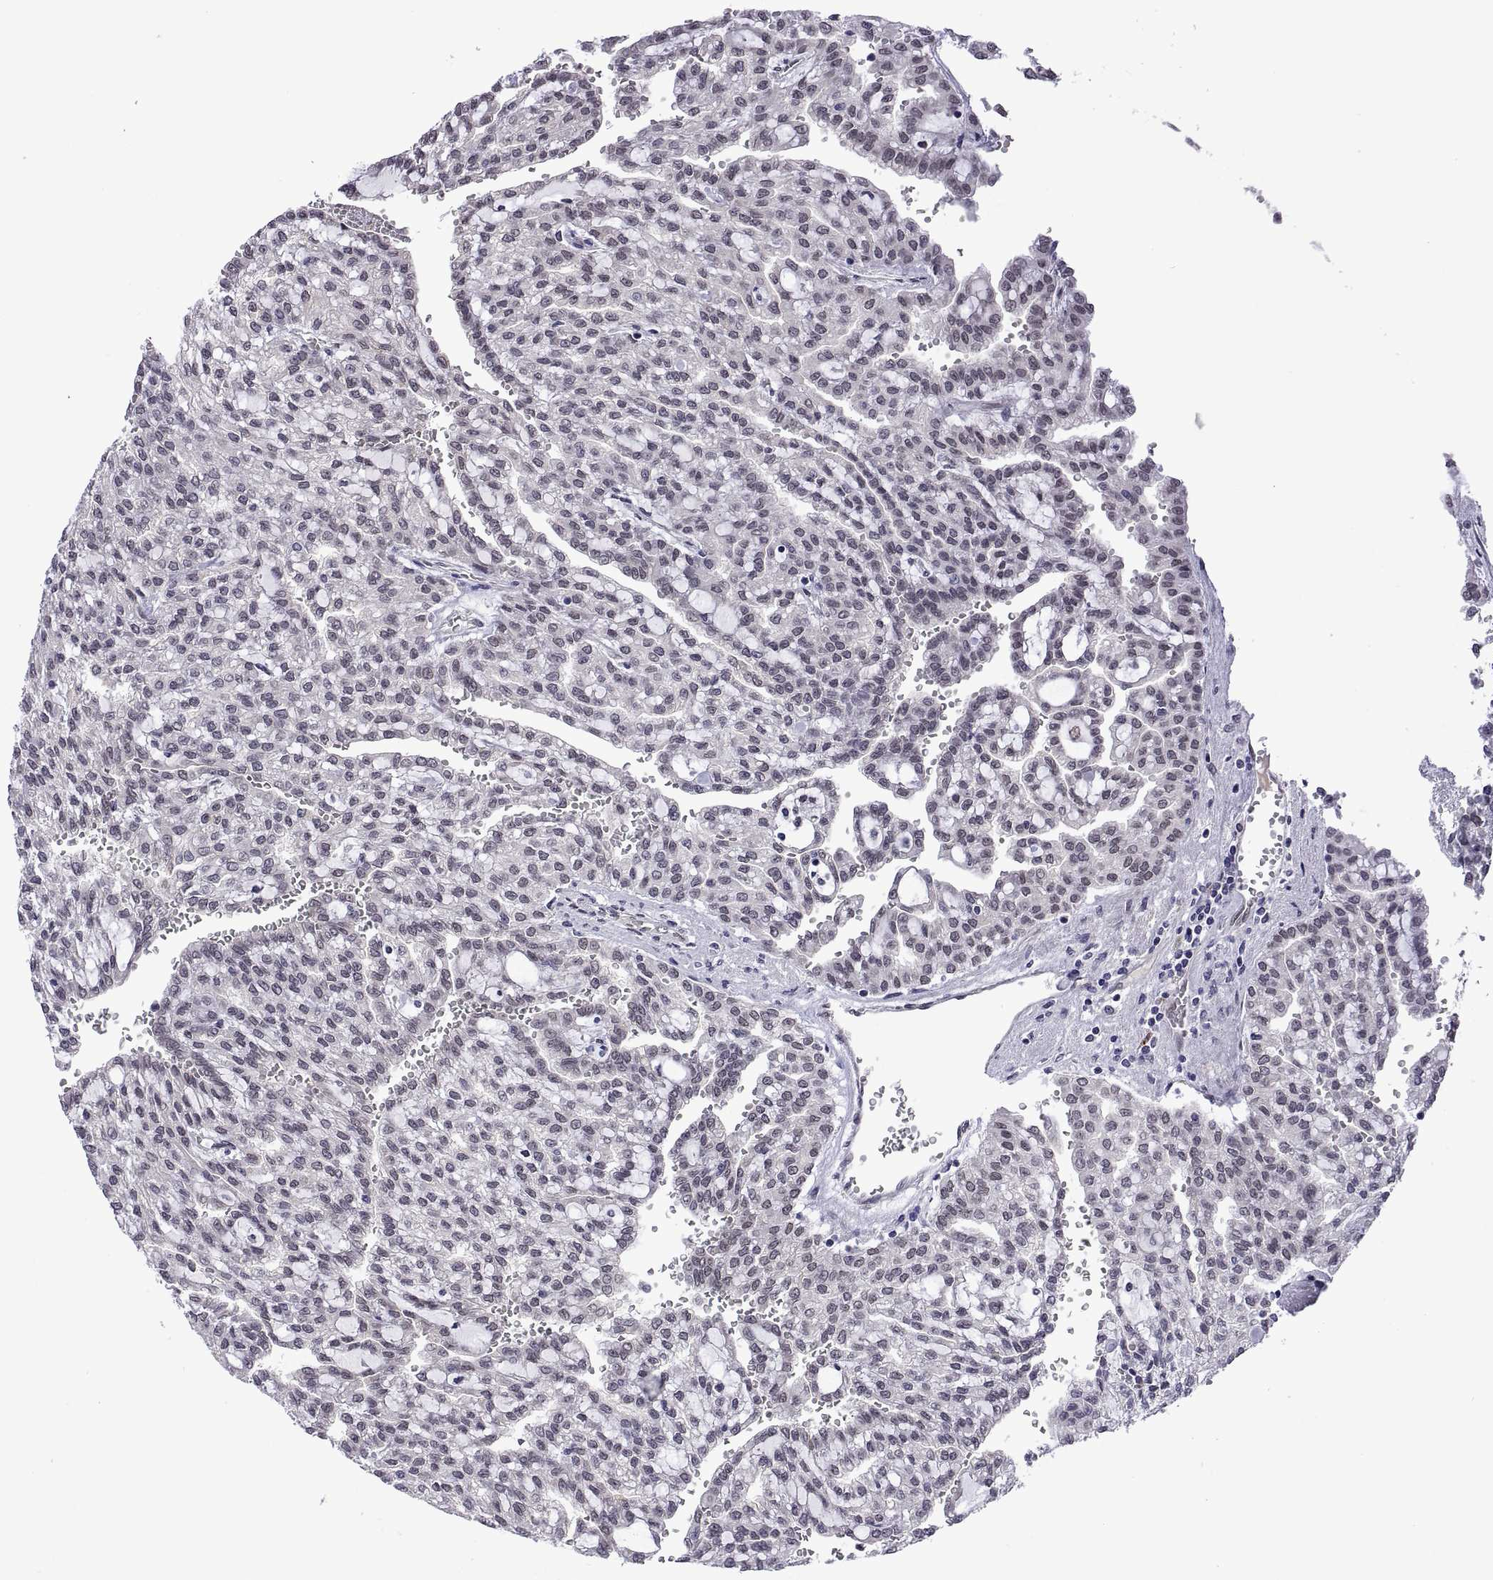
{"staining": {"intensity": "negative", "quantity": "none", "location": "none"}, "tissue": "renal cancer", "cell_type": "Tumor cells", "image_type": "cancer", "snomed": [{"axis": "morphology", "description": "Adenocarcinoma, NOS"}, {"axis": "topography", "description": "Kidney"}], "caption": "Tumor cells show no significant protein expression in renal cancer.", "gene": "NR4A1", "patient": {"sex": "male", "age": 63}}